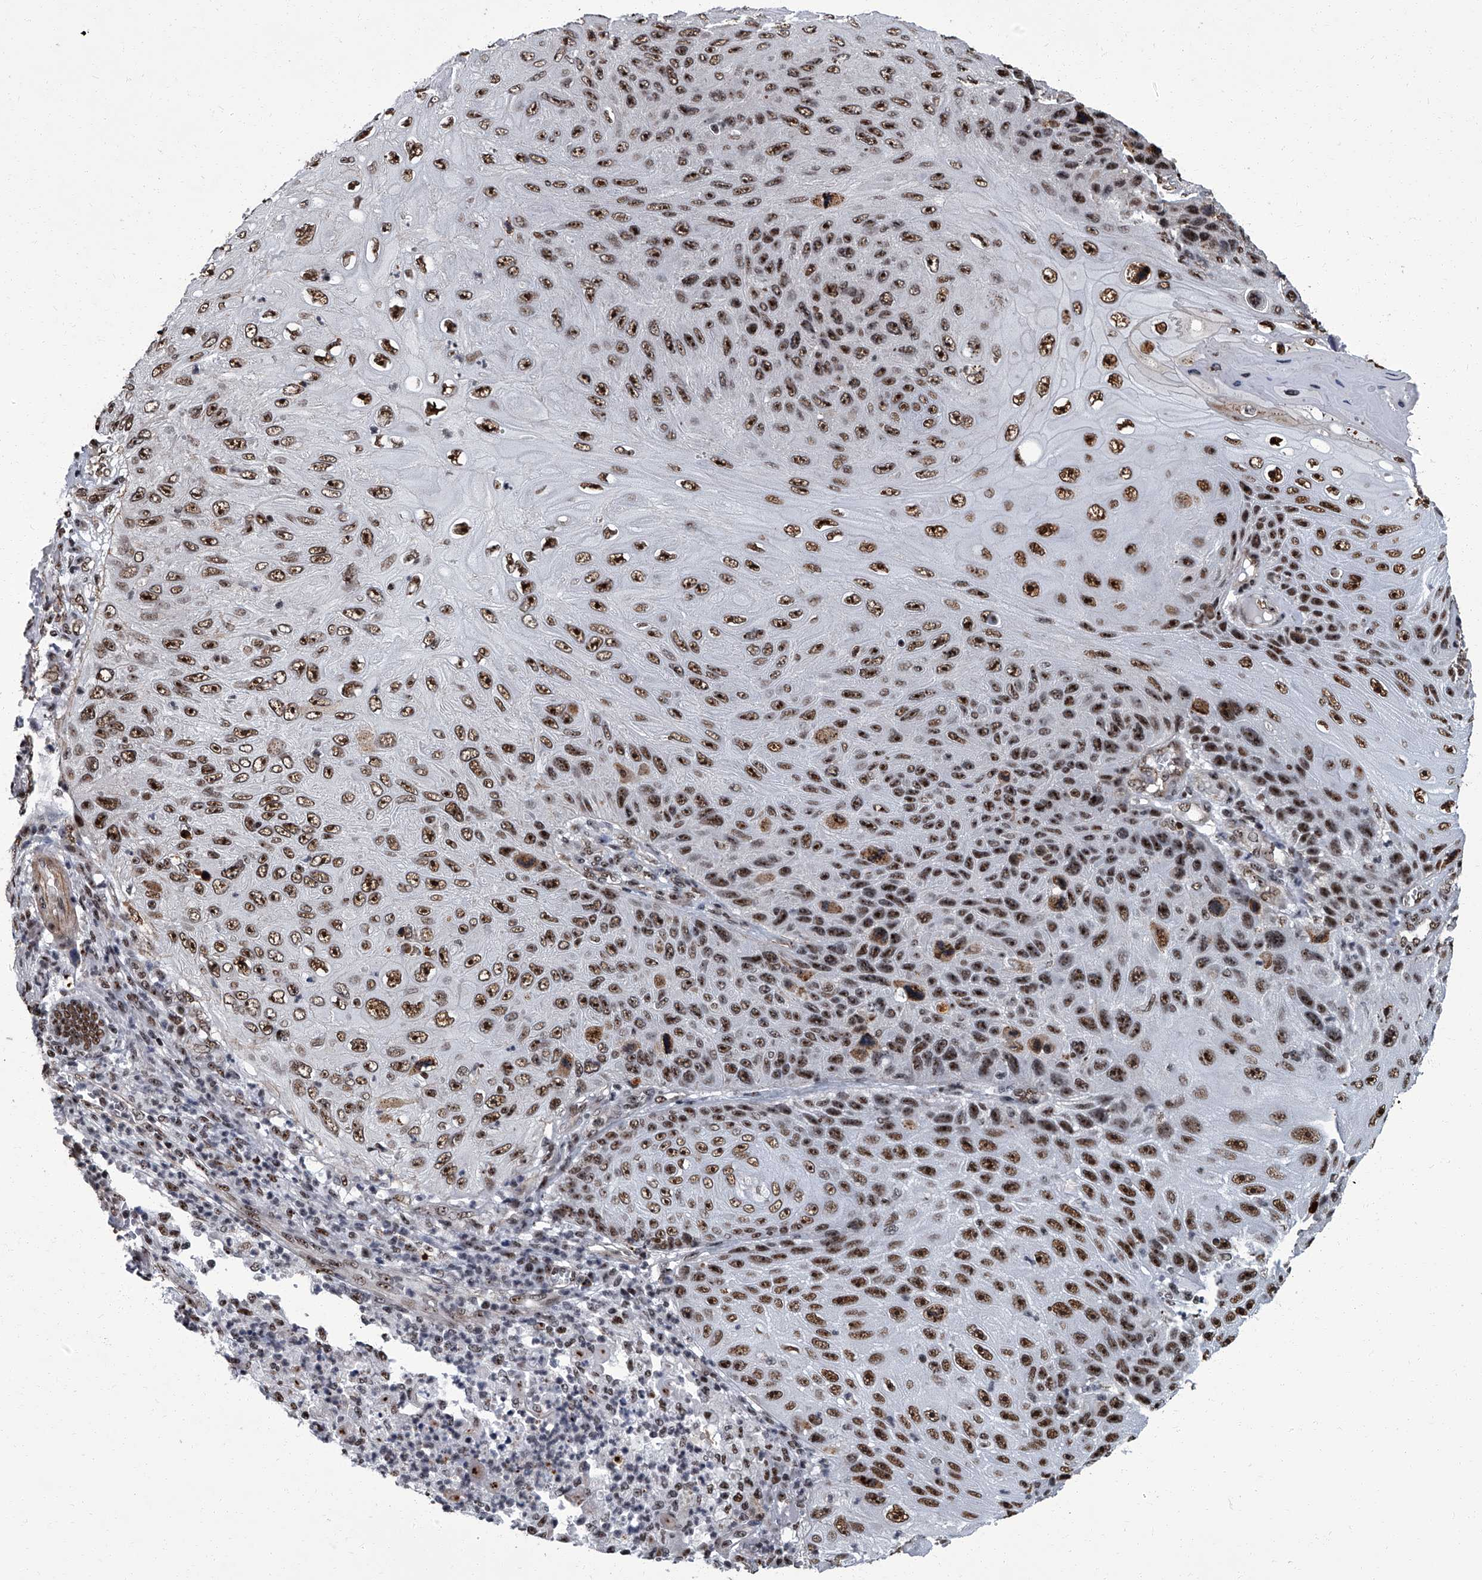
{"staining": {"intensity": "strong", "quantity": ">75%", "location": "nuclear"}, "tissue": "skin cancer", "cell_type": "Tumor cells", "image_type": "cancer", "snomed": [{"axis": "morphology", "description": "Squamous cell carcinoma, NOS"}, {"axis": "topography", "description": "Skin"}], "caption": "This histopathology image exhibits immunohistochemistry (IHC) staining of skin cancer (squamous cell carcinoma), with high strong nuclear positivity in approximately >75% of tumor cells.", "gene": "ZNF518B", "patient": {"sex": "female", "age": 88}}